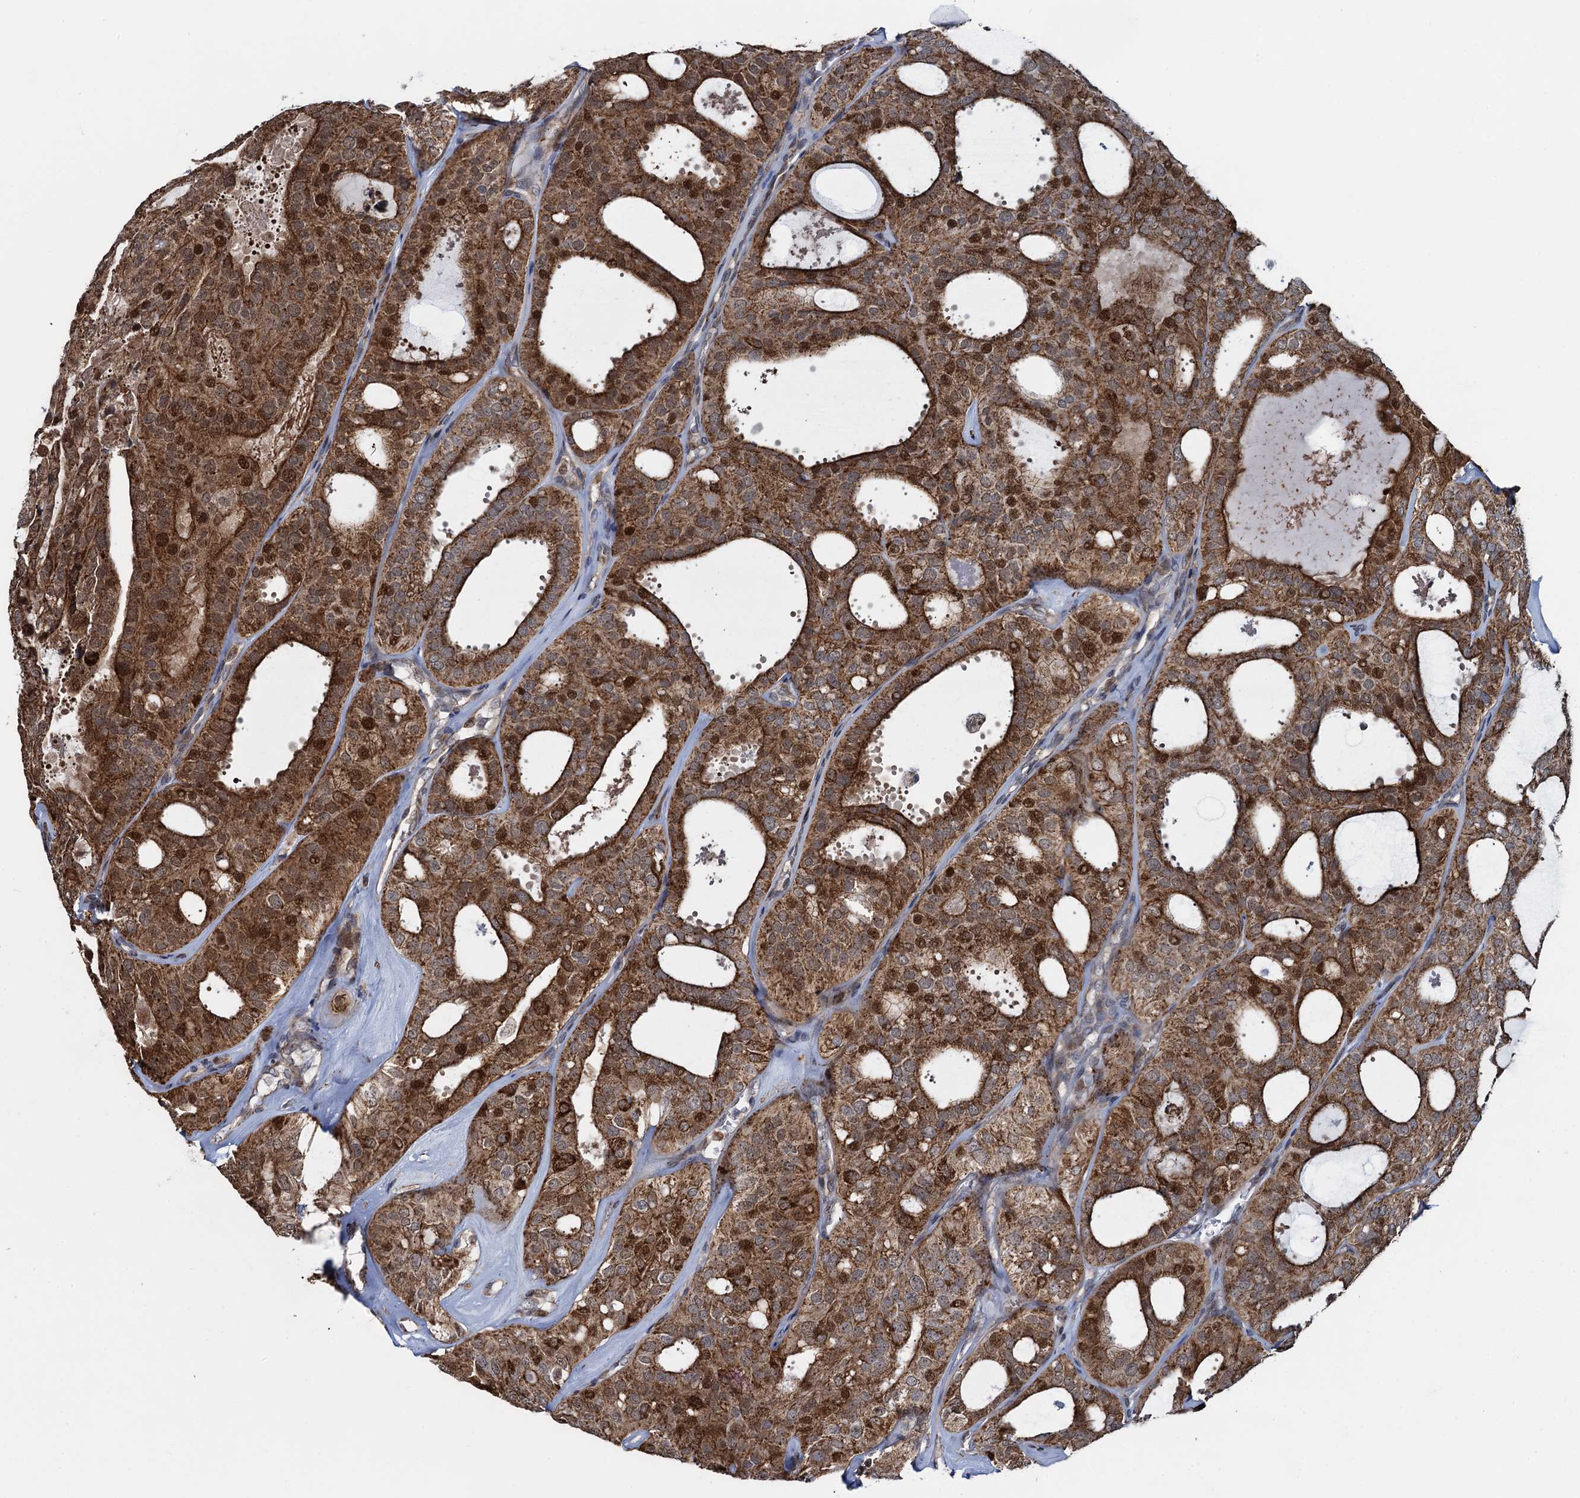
{"staining": {"intensity": "moderate", "quantity": ">75%", "location": "cytoplasmic/membranous,nuclear"}, "tissue": "thyroid cancer", "cell_type": "Tumor cells", "image_type": "cancer", "snomed": [{"axis": "morphology", "description": "Follicular adenoma carcinoma, NOS"}, {"axis": "topography", "description": "Thyroid gland"}], "caption": "Protein staining displays moderate cytoplasmic/membranous and nuclear staining in approximately >75% of tumor cells in thyroid cancer (follicular adenoma carcinoma).", "gene": "CCDC102A", "patient": {"sex": "male", "age": 75}}